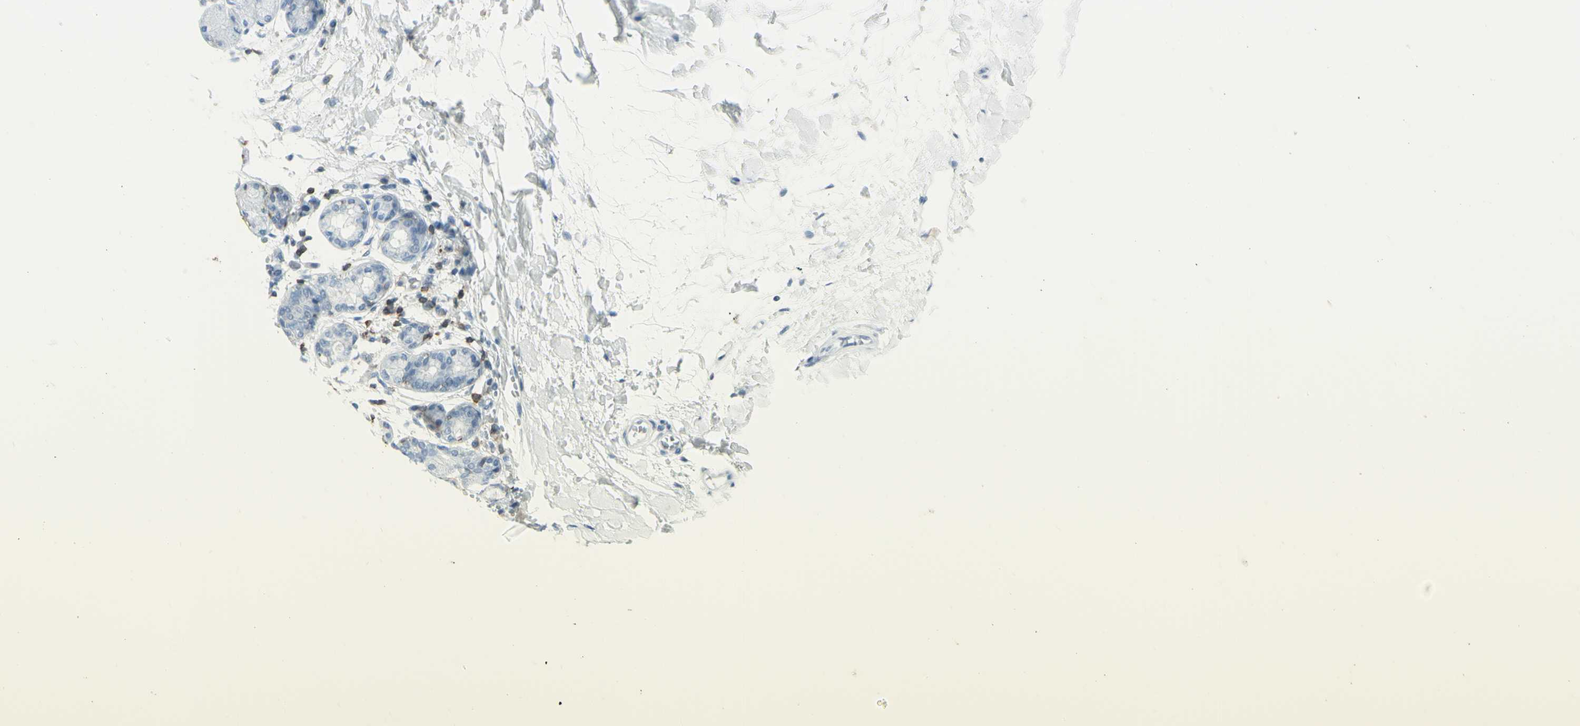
{"staining": {"intensity": "negative", "quantity": "none", "location": "none"}, "tissue": "salivary gland", "cell_type": "Glandular cells", "image_type": "normal", "snomed": [{"axis": "morphology", "description": "Normal tissue, NOS"}, {"axis": "topography", "description": "Salivary gland"}], "caption": "Human salivary gland stained for a protein using immunohistochemistry exhibits no staining in glandular cells.", "gene": "NRG1", "patient": {"sex": "female", "age": 24}}